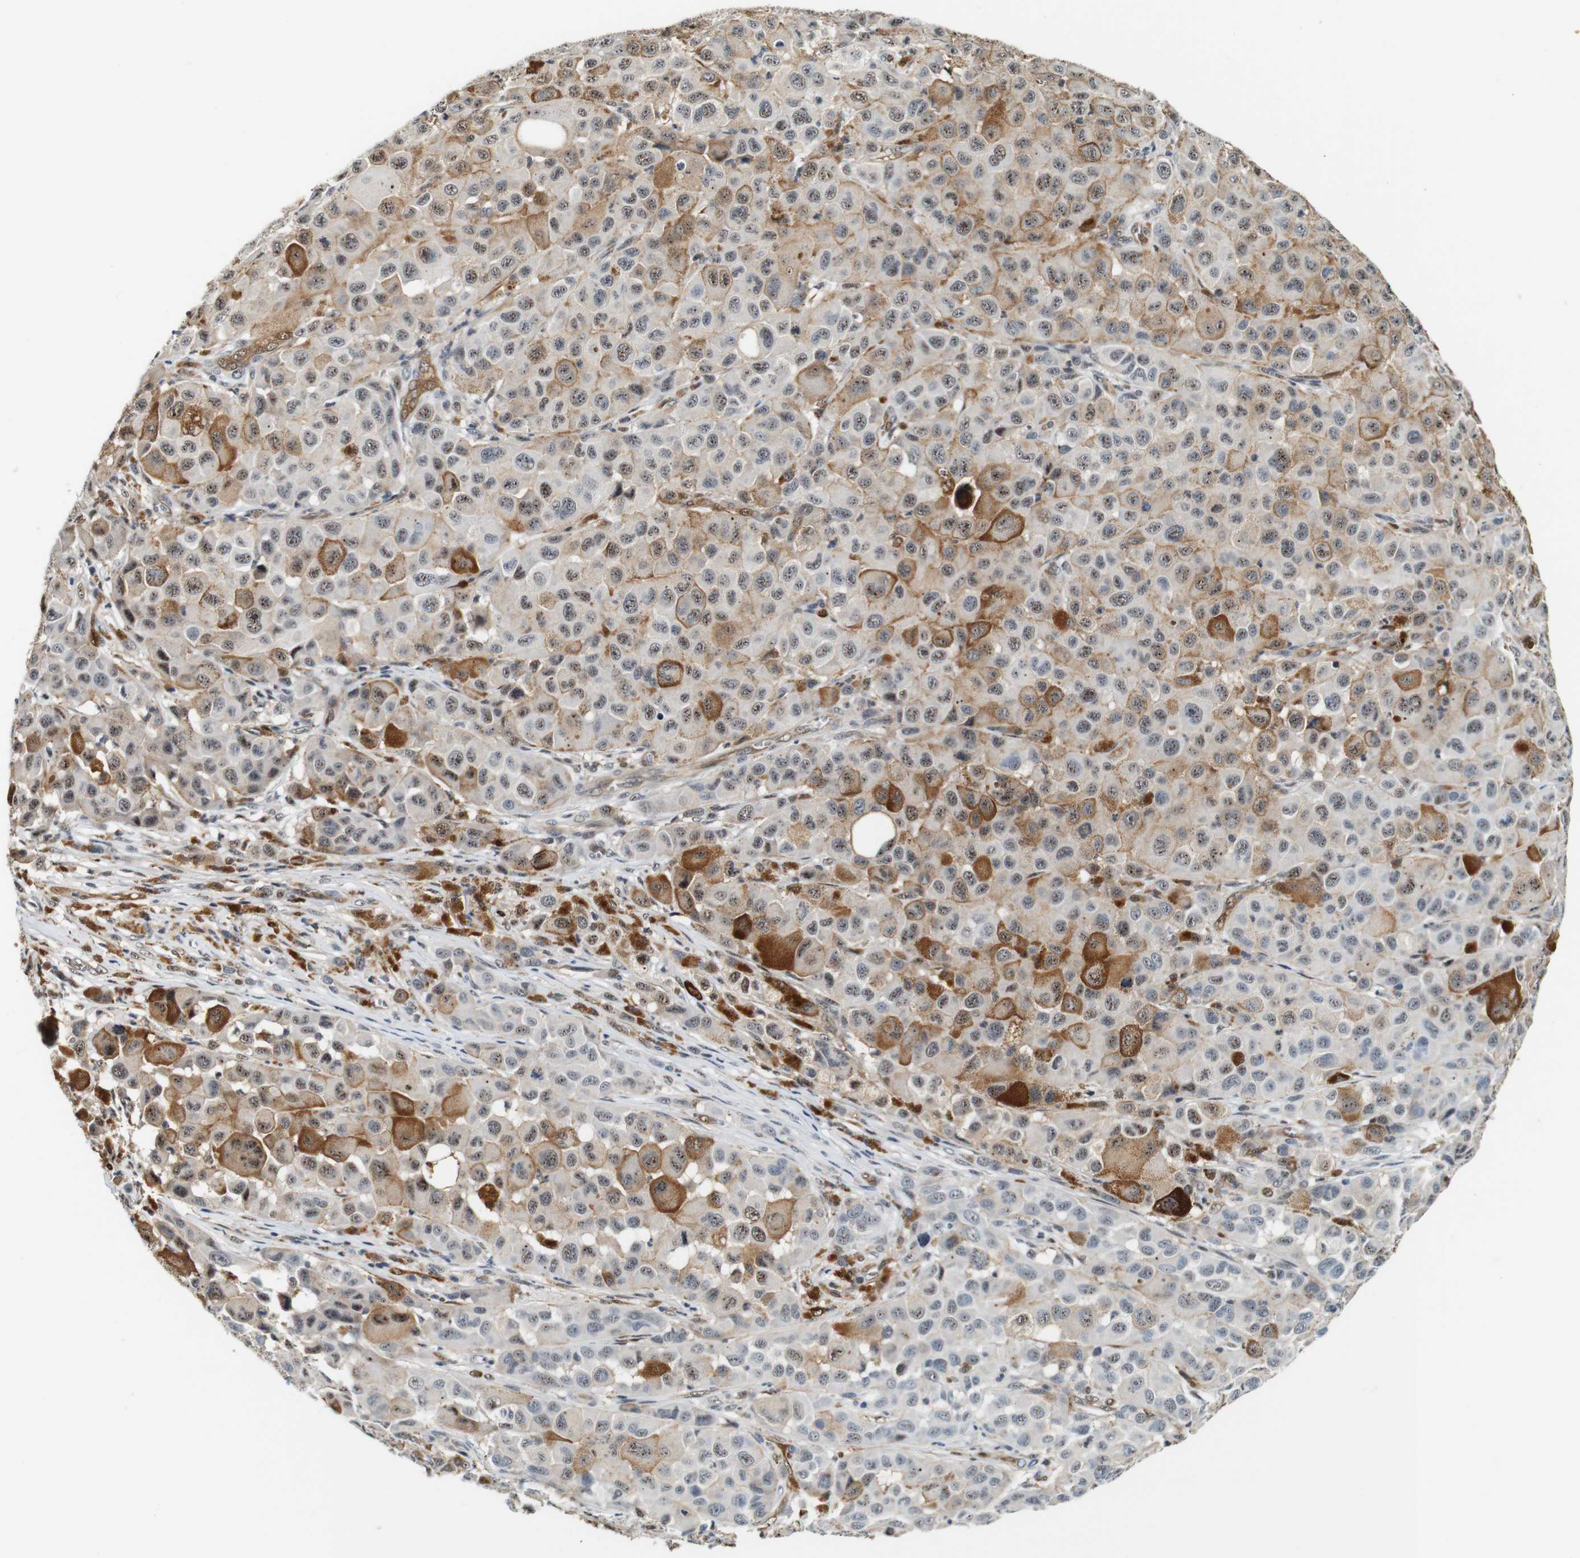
{"staining": {"intensity": "weak", "quantity": ">75%", "location": "cytoplasmic/membranous,nuclear"}, "tissue": "melanoma", "cell_type": "Tumor cells", "image_type": "cancer", "snomed": [{"axis": "morphology", "description": "Malignant melanoma, NOS"}, {"axis": "topography", "description": "Skin"}], "caption": "IHC of human melanoma demonstrates low levels of weak cytoplasmic/membranous and nuclear positivity in about >75% of tumor cells.", "gene": "LXN", "patient": {"sex": "male", "age": 96}}